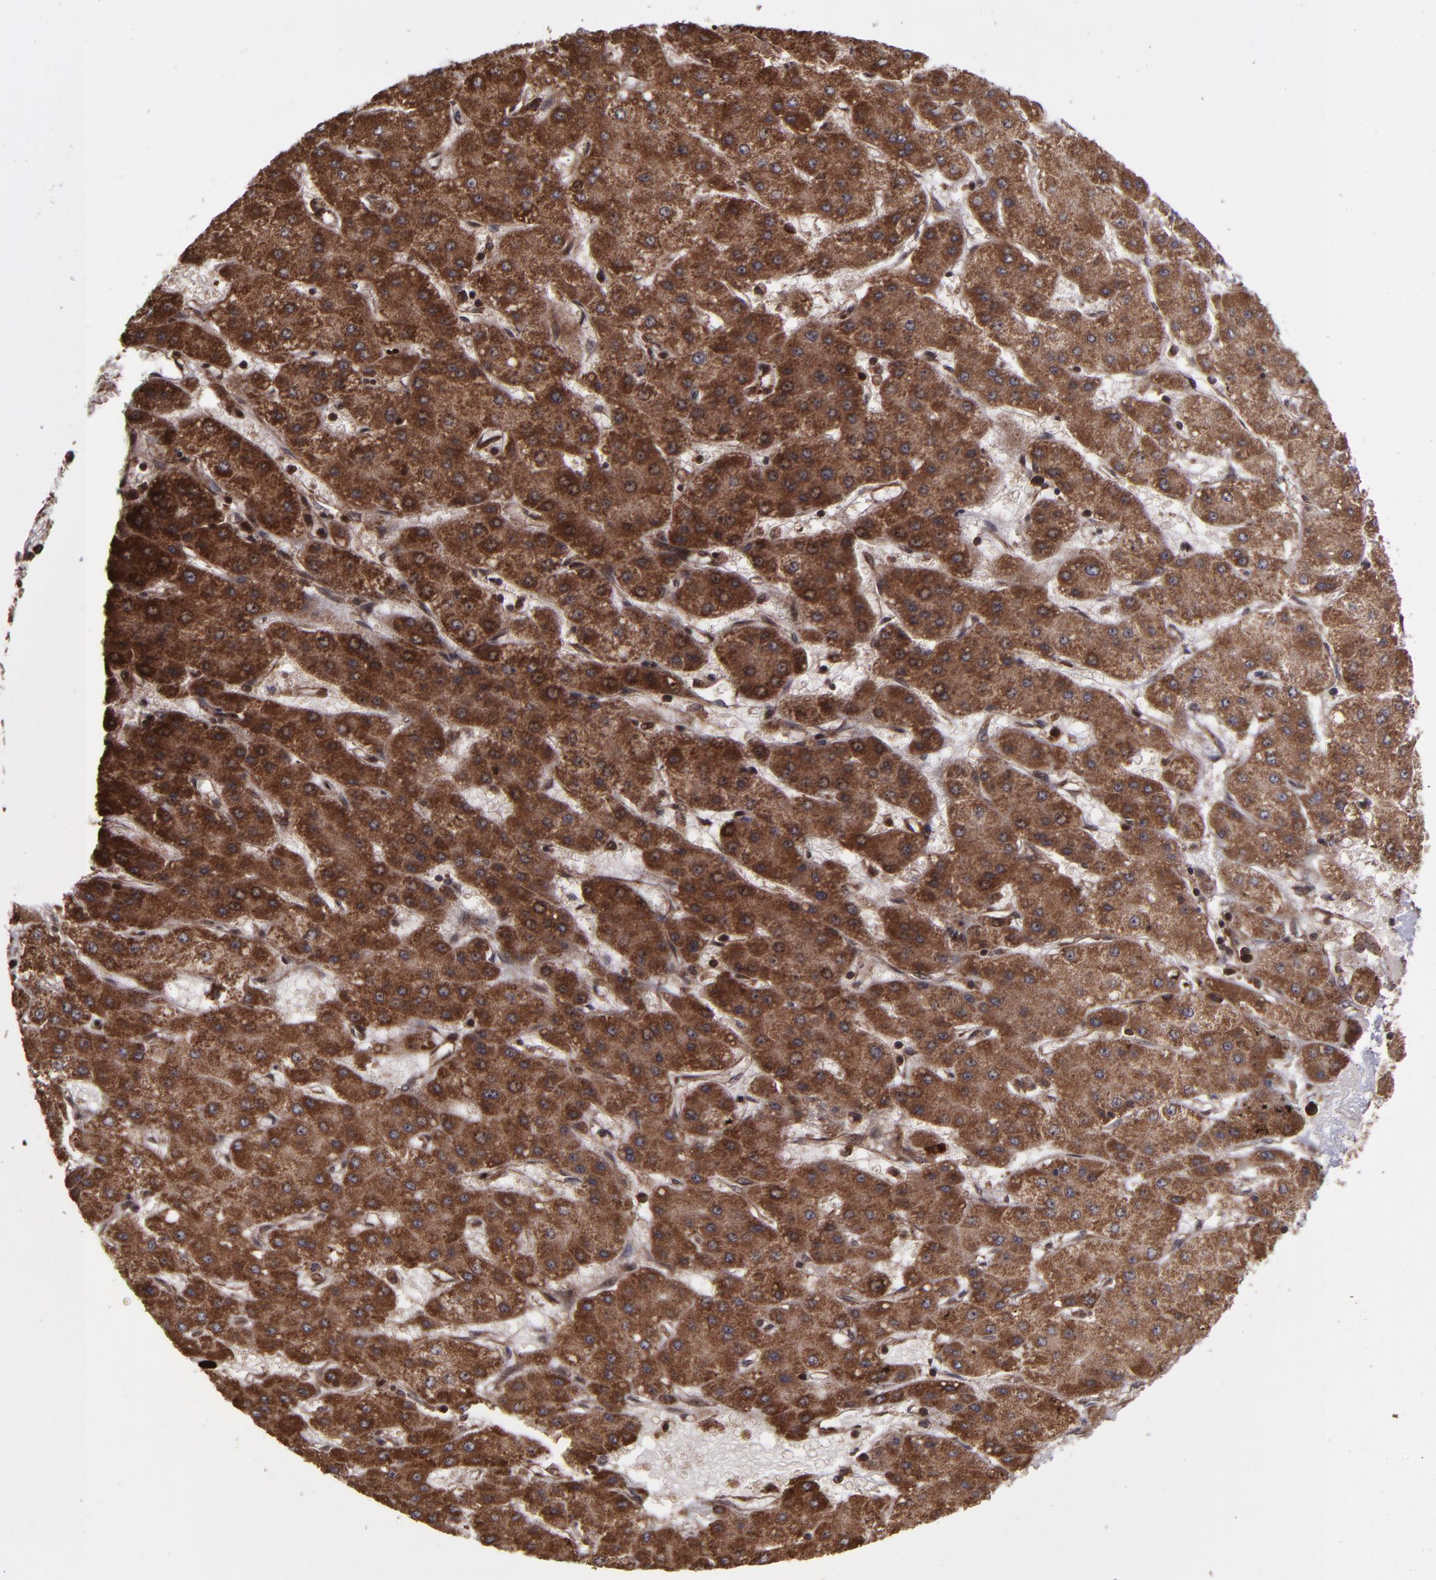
{"staining": {"intensity": "strong", "quantity": ">75%", "location": "cytoplasmic/membranous,nuclear"}, "tissue": "liver cancer", "cell_type": "Tumor cells", "image_type": "cancer", "snomed": [{"axis": "morphology", "description": "Carcinoma, Hepatocellular, NOS"}, {"axis": "topography", "description": "Liver"}], "caption": "This image displays liver cancer stained with IHC to label a protein in brown. The cytoplasmic/membranous and nuclear of tumor cells show strong positivity for the protein. Nuclei are counter-stained blue.", "gene": "EIF4ENIF1", "patient": {"sex": "female", "age": 52}}